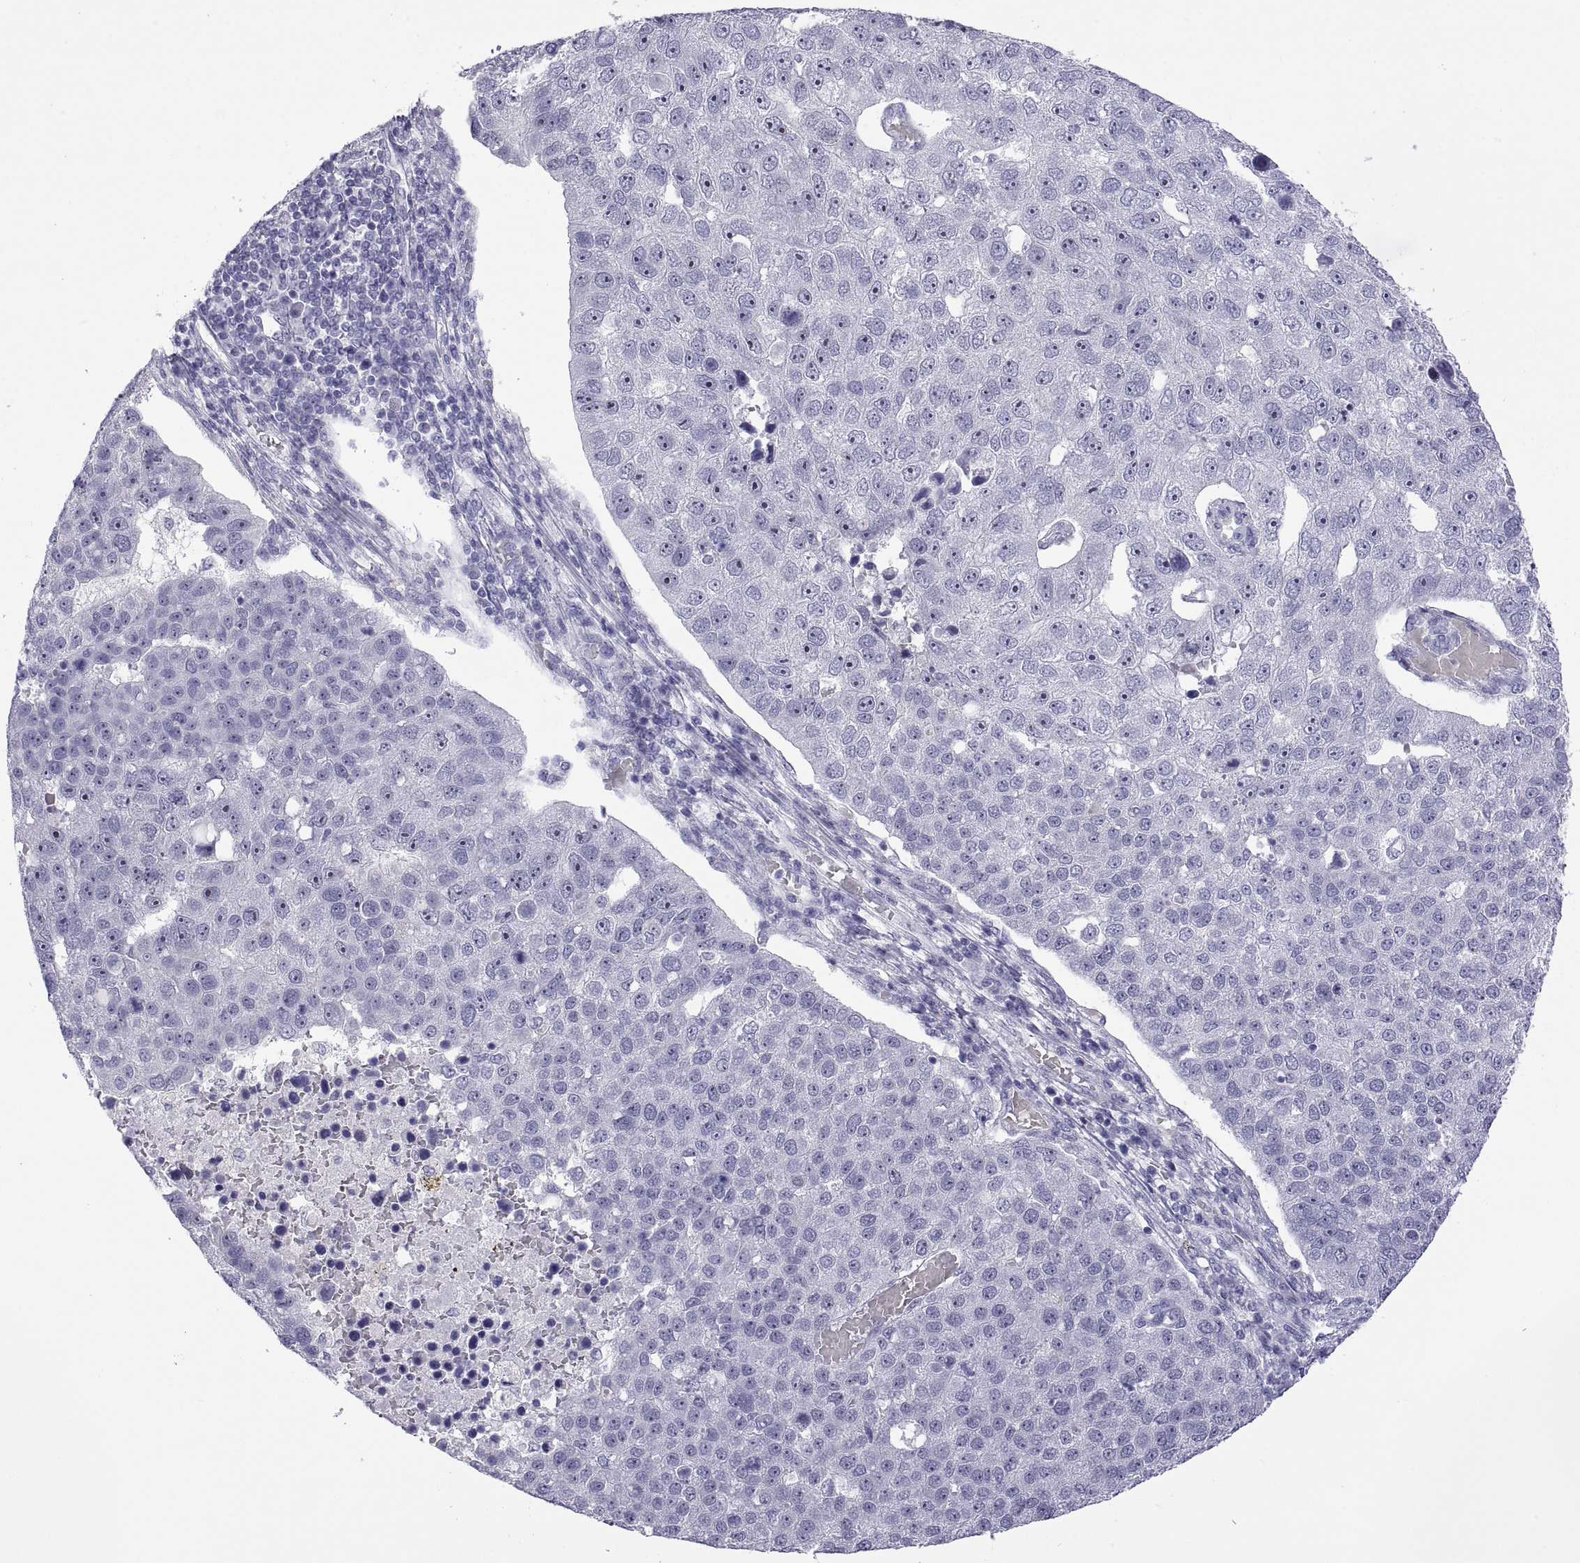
{"staining": {"intensity": "negative", "quantity": "none", "location": "none"}, "tissue": "pancreatic cancer", "cell_type": "Tumor cells", "image_type": "cancer", "snomed": [{"axis": "morphology", "description": "Adenocarcinoma, NOS"}, {"axis": "topography", "description": "Pancreas"}], "caption": "An immunohistochemistry (IHC) image of adenocarcinoma (pancreatic) is shown. There is no staining in tumor cells of adenocarcinoma (pancreatic).", "gene": "VSX2", "patient": {"sex": "female", "age": 61}}